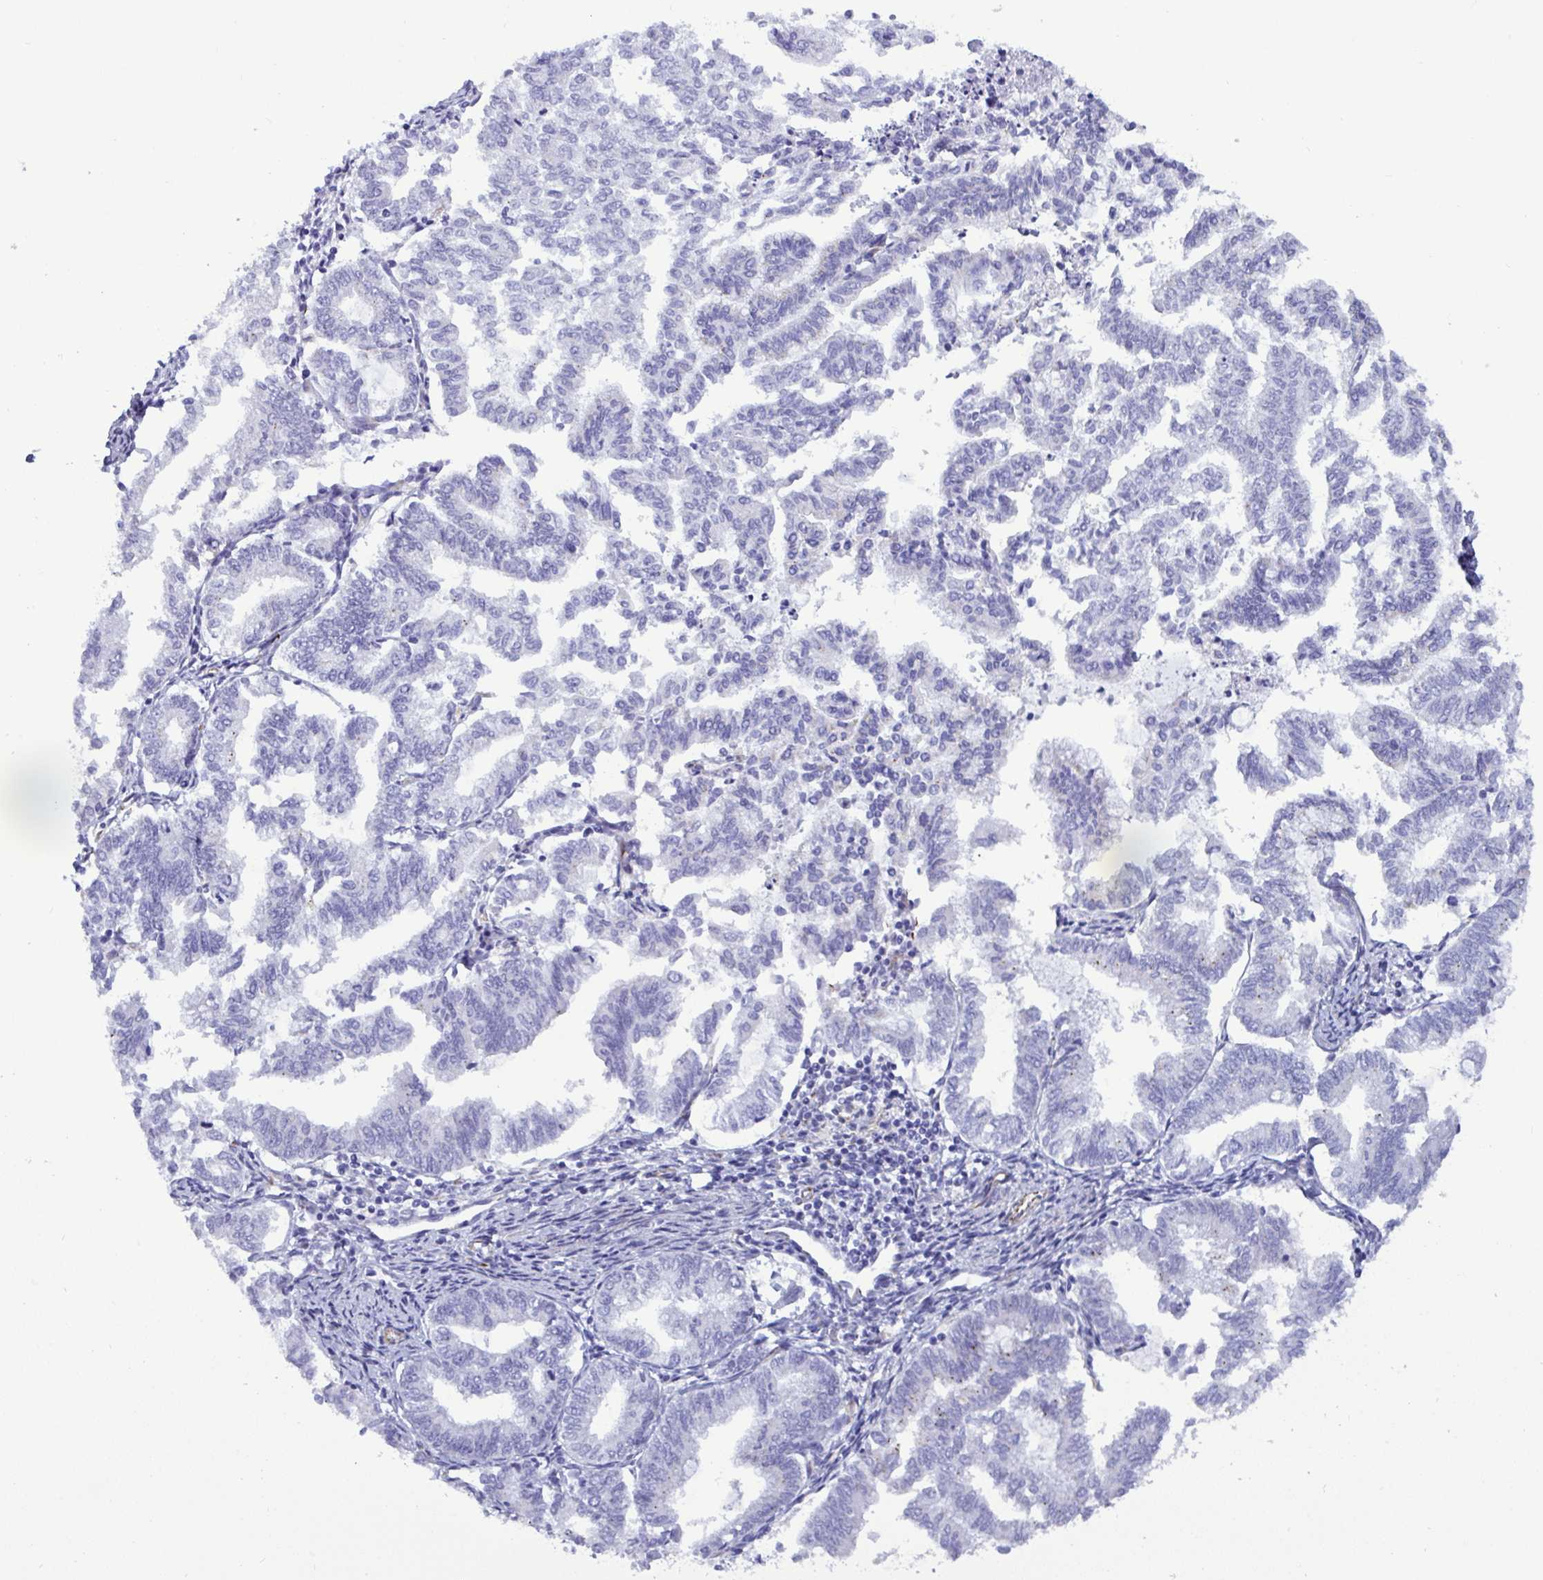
{"staining": {"intensity": "negative", "quantity": "none", "location": "none"}, "tissue": "endometrial cancer", "cell_type": "Tumor cells", "image_type": "cancer", "snomed": [{"axis": "morphology", "description": "Adenocarcinoma, NOS"}, {"axis": "topography", "description": "Endometrium"}], "caption": "Tumor cells show no significant protein expression in endometrial adenocarcinoma.", "gene": "SMAD5", "patient": {"sex": "female", "age": 79}}